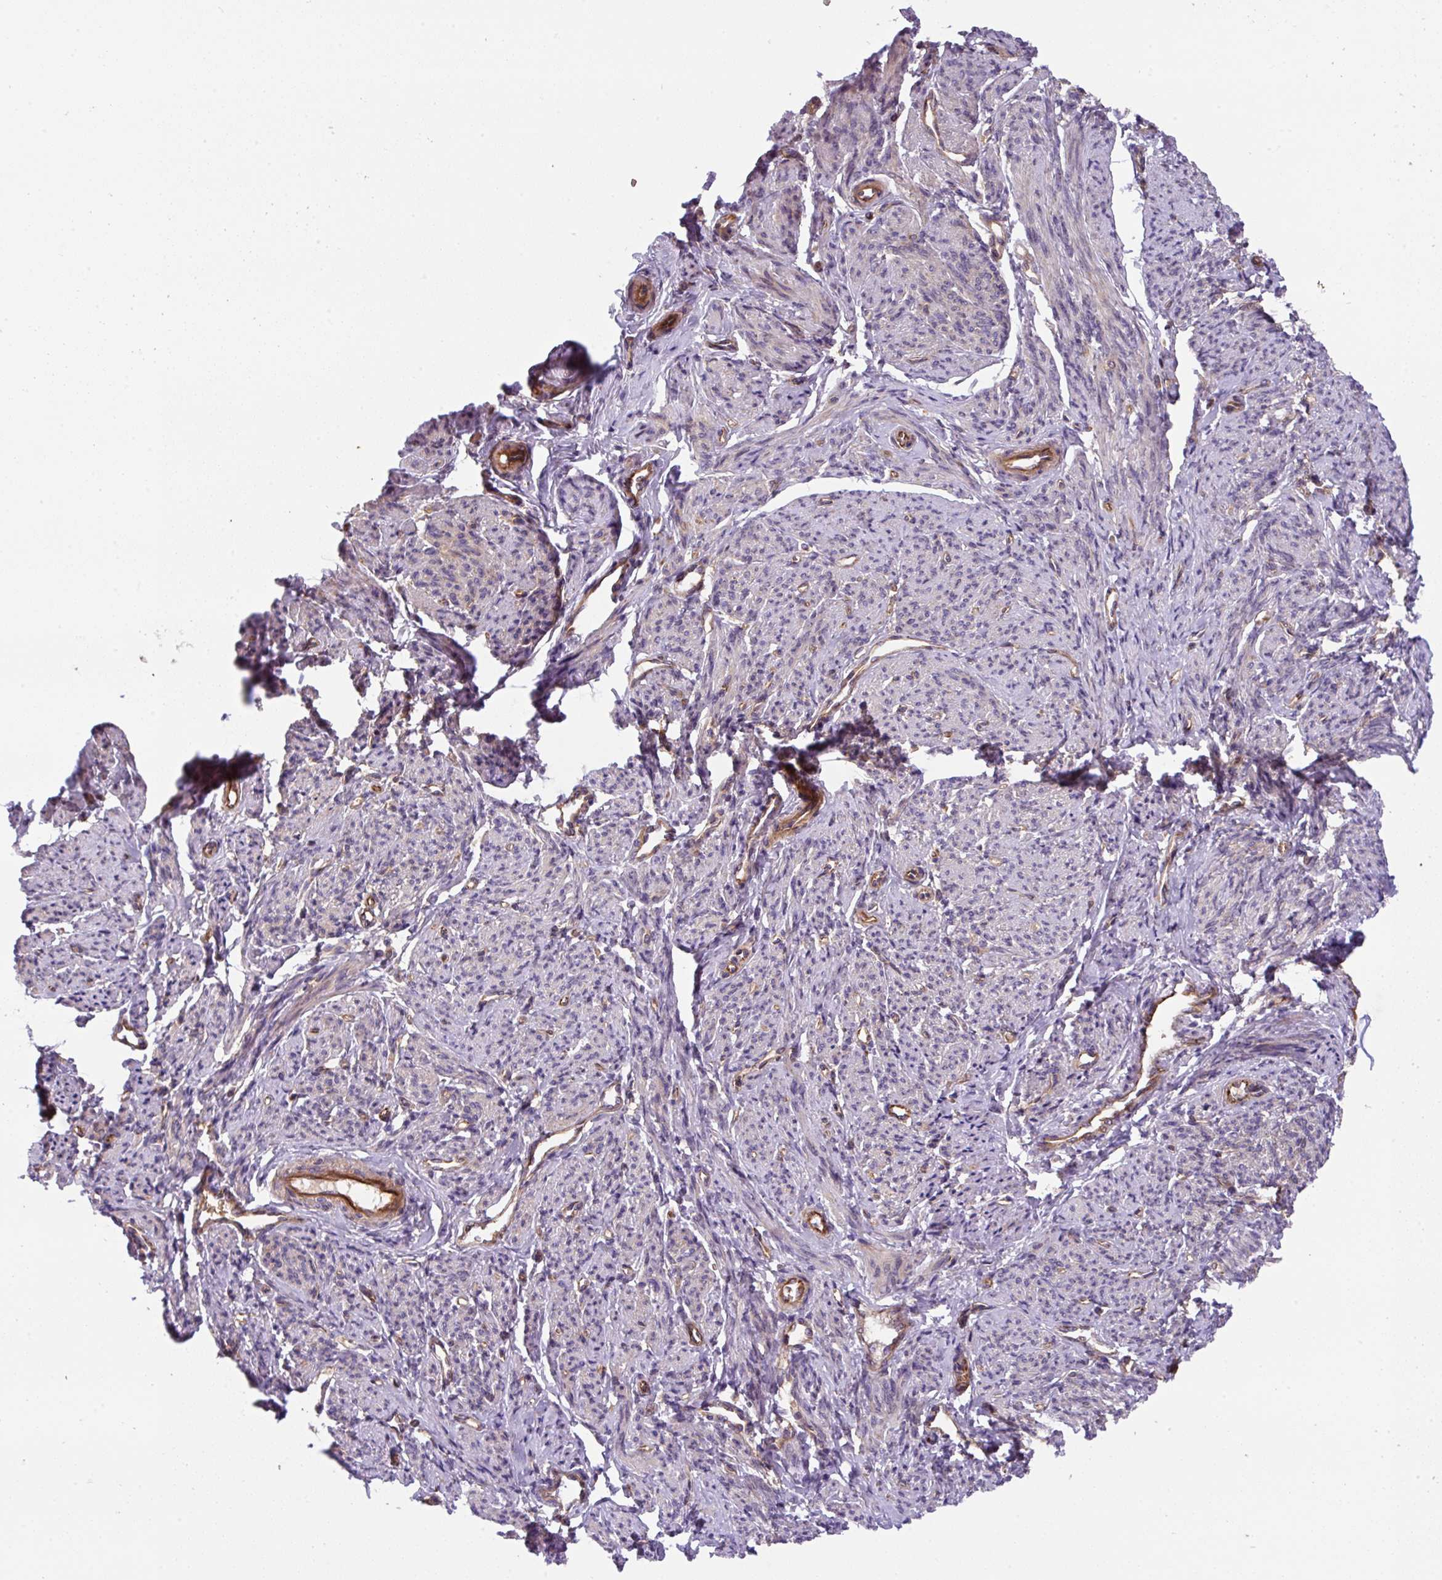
{"staining": {"intensity": "moderate", "quantity": "<25%", "location": "cytoplasmic/membranous"}, "tissue": "smooth muscle", "cell_type": "Smooth muscle cells", "image_type": "normal", "snomed": [{"axis": "morphology", "description": "Normal tissue, NOS"}, {"axis": "topography", "description": "Smooth muscle"}], "caption": "Approximately <25% of smooth muscle cells in normal human smooth muscle reveal moderate cytoplasmic/membranous protein positivity as visualized by brown immunohistochemical staining.", "gene": "APOBEC3D", "patient": {"sex": "female", "age": 65}}